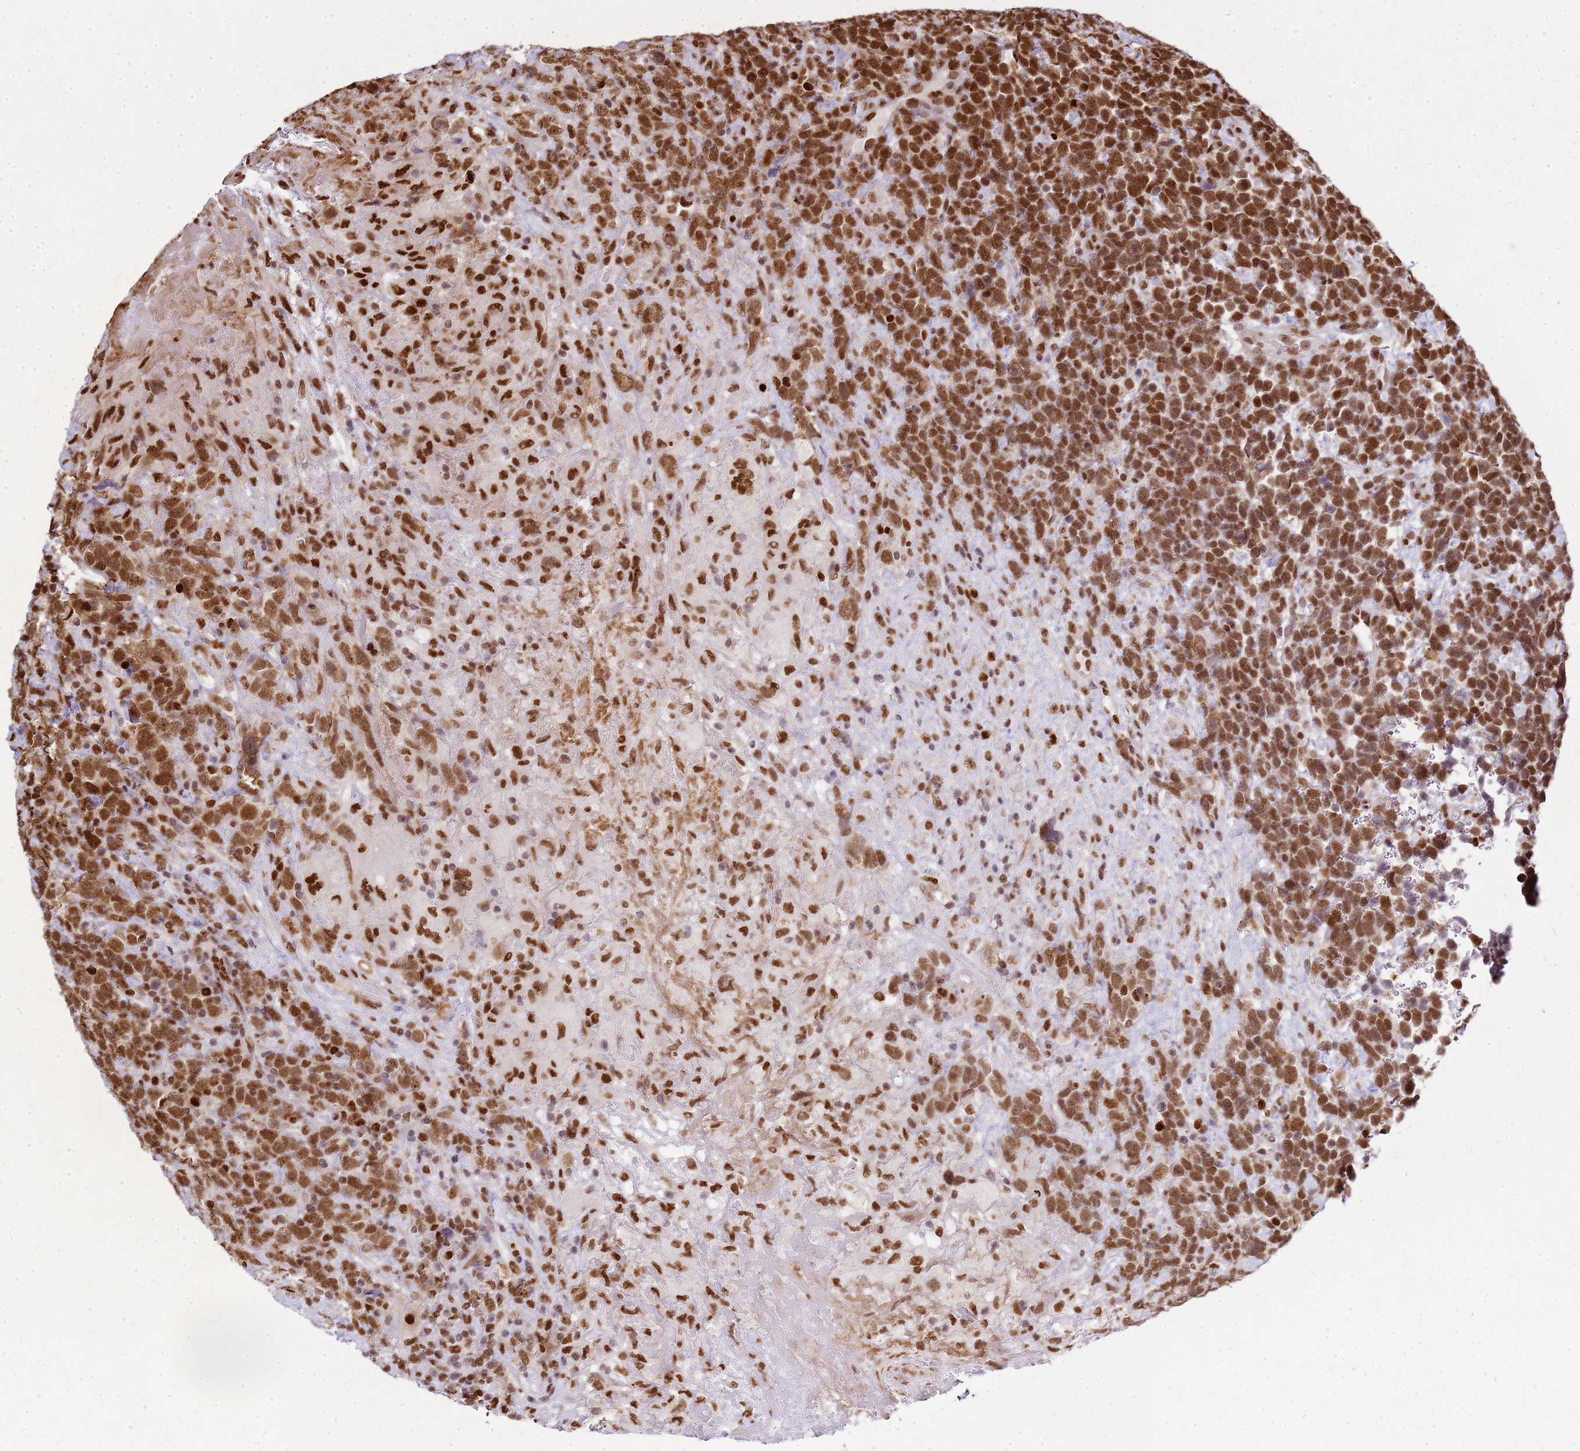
{"staining": {"intensity": "strong", "quantity": ">75%", "location": "nuclear"}, "tissue": "urothelial cancer", "cell_type": "Tumor cells", "image_type": "cancer", "snomed": [{"axis": "morphology", "description": "Urothelial carcinoma, High grade"}, {"axis": "topography", "description": "Urinary bladder"}], "caption": "IHC histopathology image of urothelial cancer stained for a protein (brown), which displays high levels of strong nuclear positivity in approximately >75% of tumor cells.", "gene": "APEX1", "patient": {"sex": "female", "age": 82}}